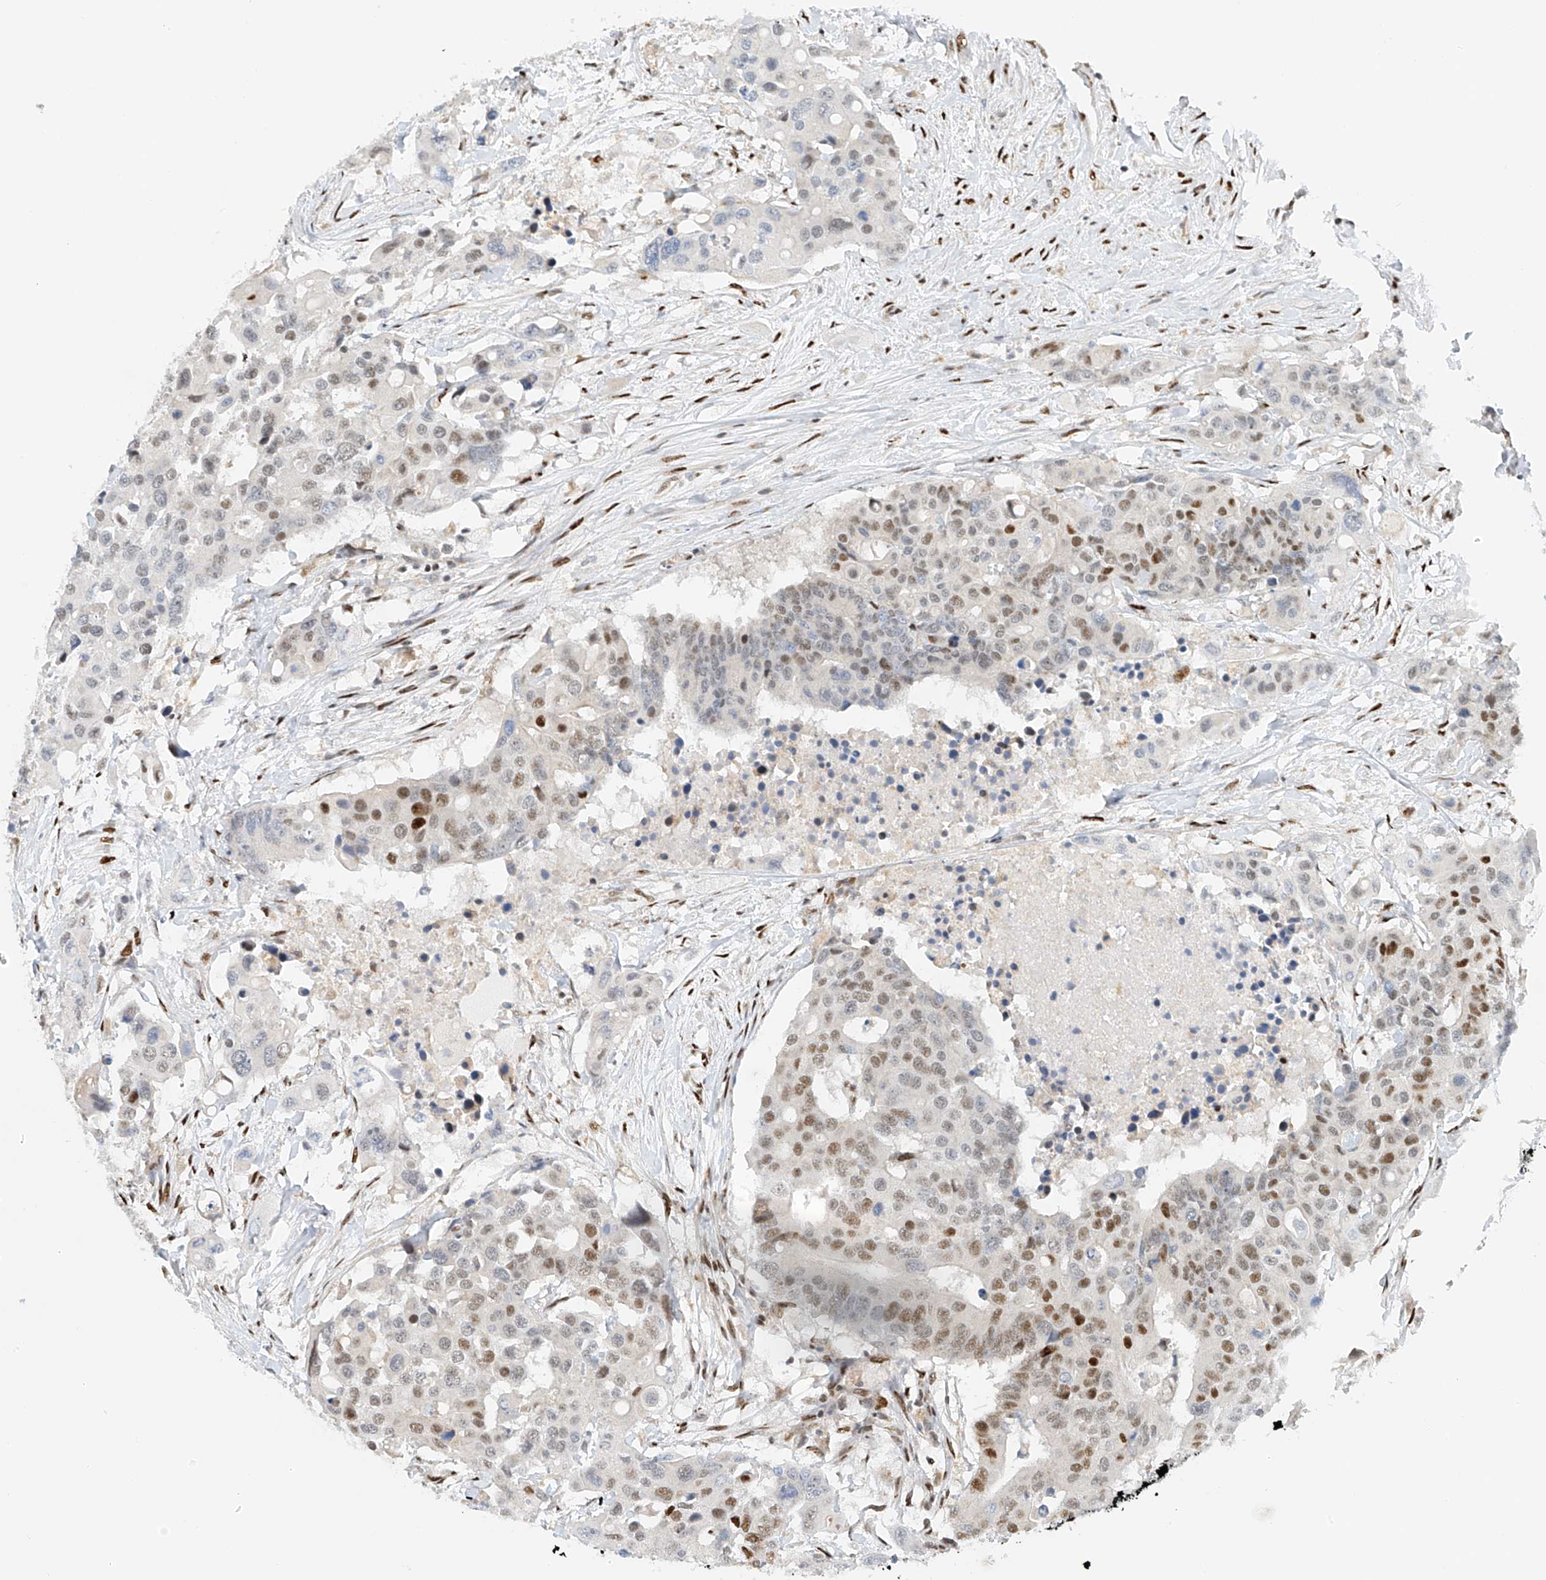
{"staining": {"intensity": "moderate", "quantity": "25%-75%", "location": "nuclear"}, "tissue": "colorectal cancer", "cell_type": "Tumor cells", "image_type": "cancer", "snomed": [{"axis": "morphology", "description": "Adenocarcinoma, NOS"}, {"axis": "topography", "description": "Colon"}], "caption": "High-magnification brightfield microscopy of colorectal cancer (adenocarcinoma) stained with DAB (3,3'-diaminobenzidine) (brown) and counterstained with hematoxylin (blue). tumor cells exhibit moderate nuclear positivity is identified in approximately25%-75% of cells.", "gene": "ZNF514", "patient": {"sex": "male", "age": 77}}